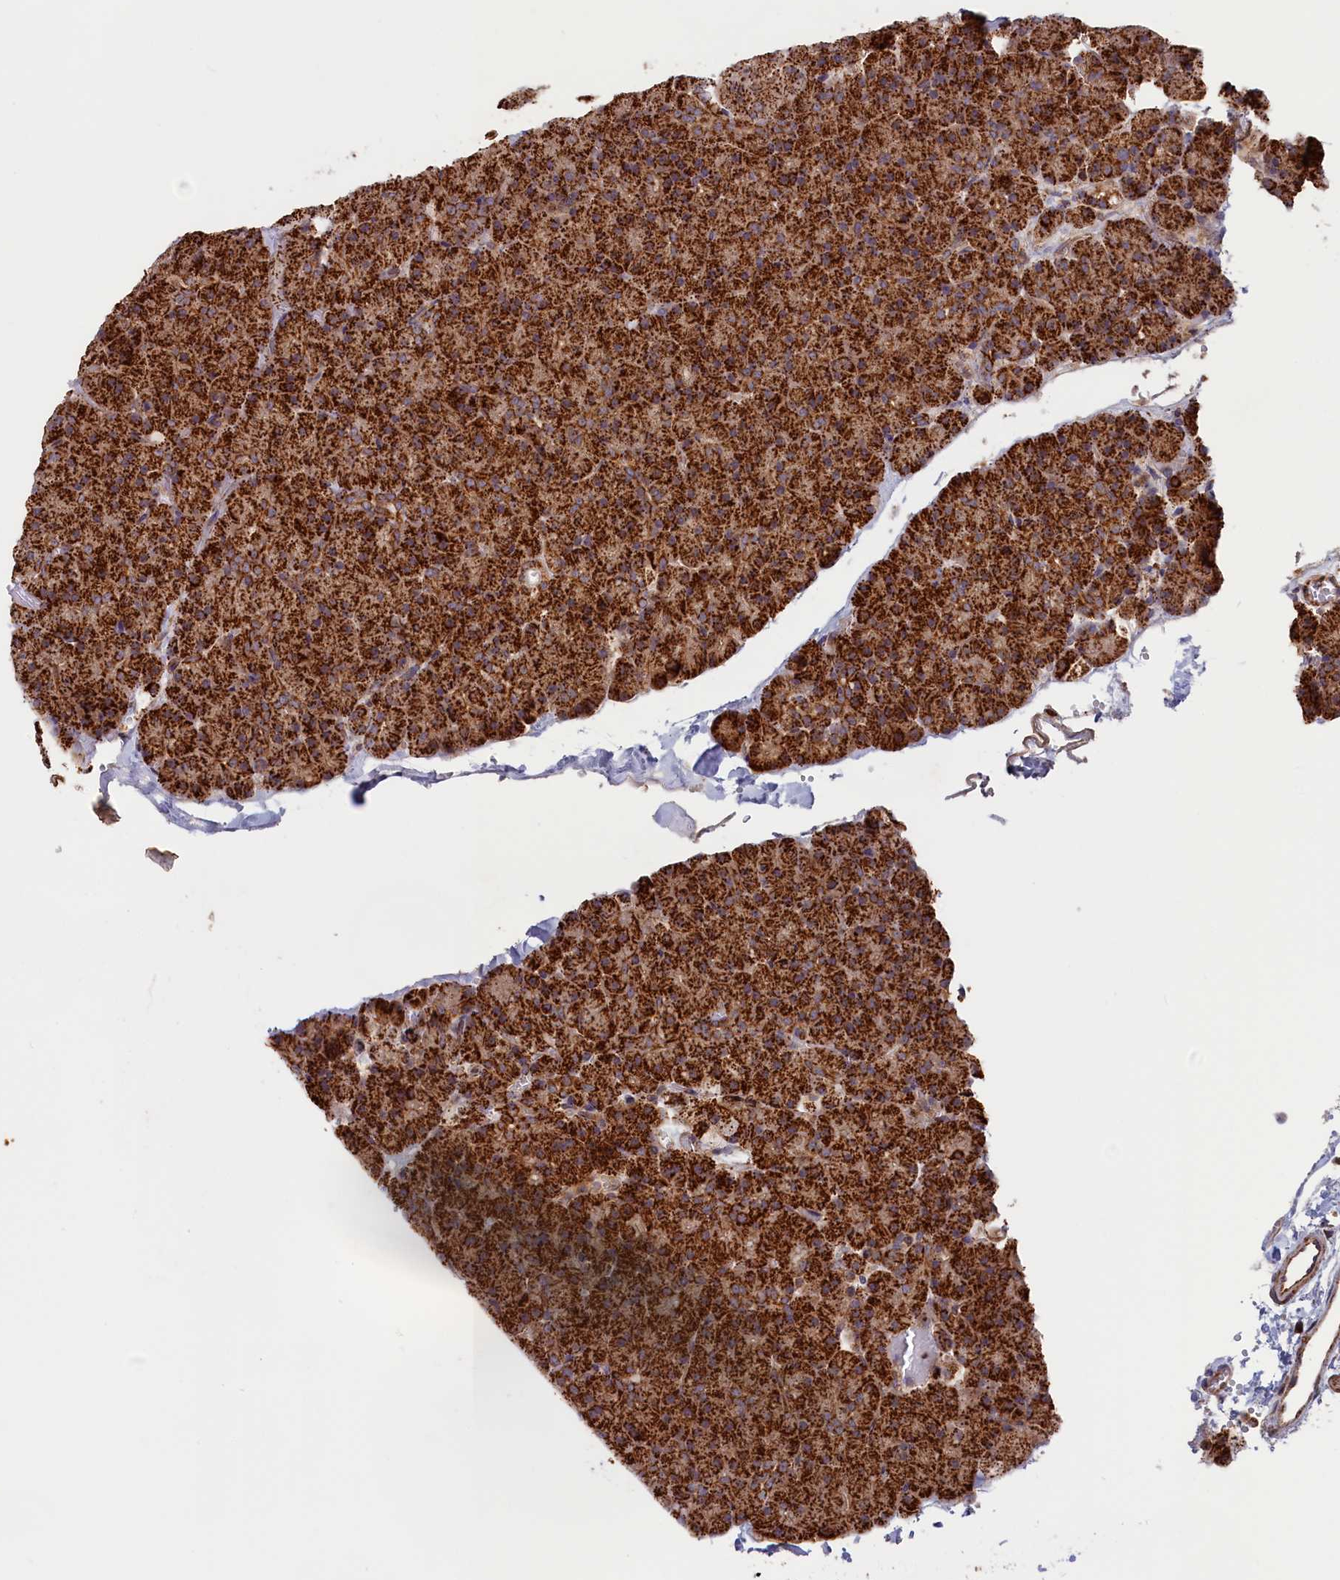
{"staining": {"intensity": "strong", "quantity": ">75%", "location": "cytoplasmic/membranous"}, "tissue": "pancreas", "cell_type": "Exocrine glandular cells", "image_type": "normal", "snomed": [{"axis": "morphology", "description": "Normal tissue, NOS"}, {"axis": "topography", "description": "Pancreas"}], "caption": "The immunohistochemical stain highlights strong cytoplasmic/membranous expression in exocrine glandular cells of unremarkable pancreas.", "gene": "MACROD1", "patient": {"sex": "male", "age": 36}}